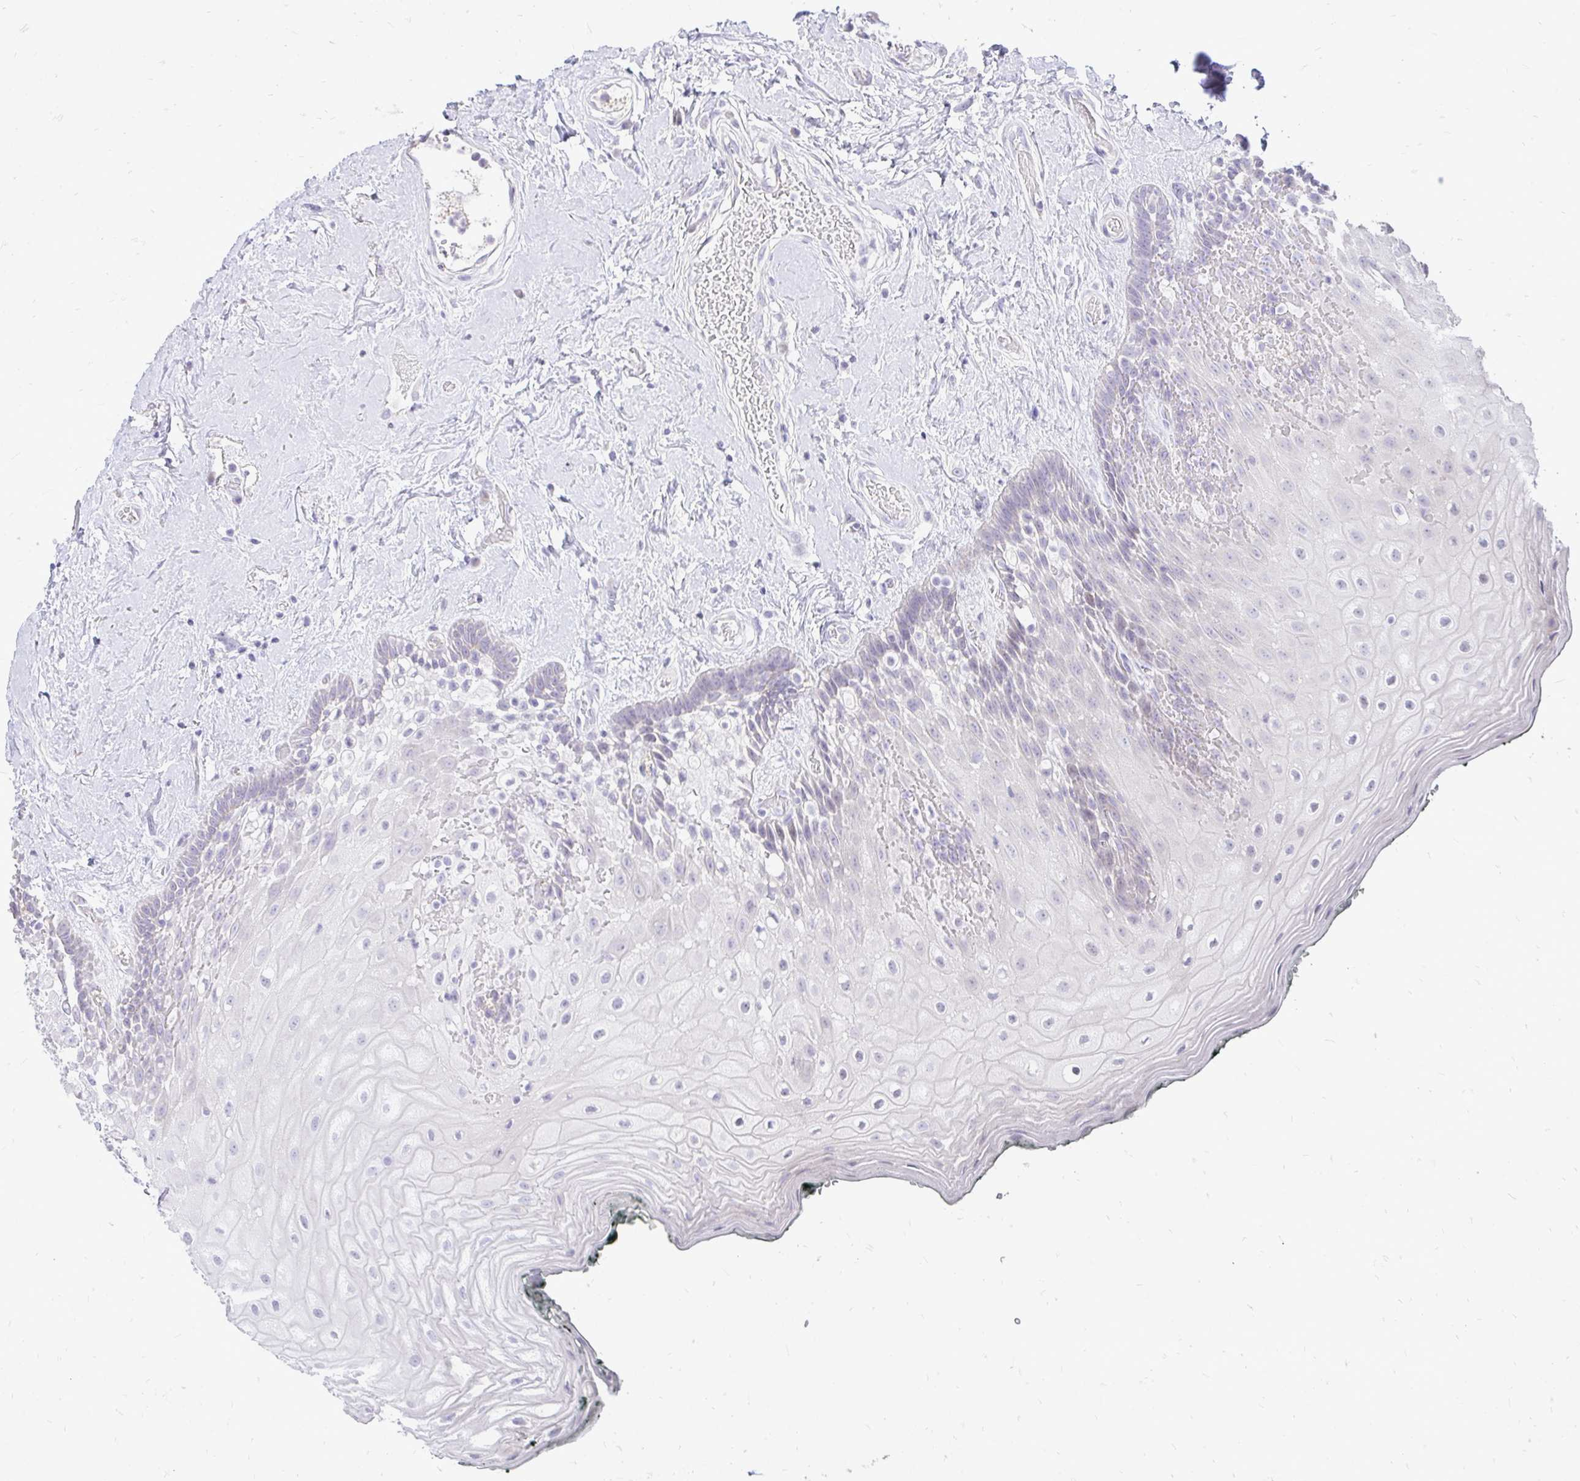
{"staining": {"intensity": "negative", "quantity": "none", "location": "none"}, "tissue": "oral mucosa", "cell_type": "Squamous epithelial cells", "image_type": "normal", "snomed": [{"axis": "morphology", "description": "Normal tissue, NOS"}, {"axis": "morphology", "description": "Squamous cell carcinoma, NOS"}, {"axis": "topography", "description": "Oral tissue"}, {"axis": "topography", "description": "Head-Neck"}], "caption": "This is a photomicrograph of IHC staining of benign oral mucosa, which shows no staining in squamous epithelial cells.", "gene": "OR8D1", "patient": {"sex": "male", "age": 64}}